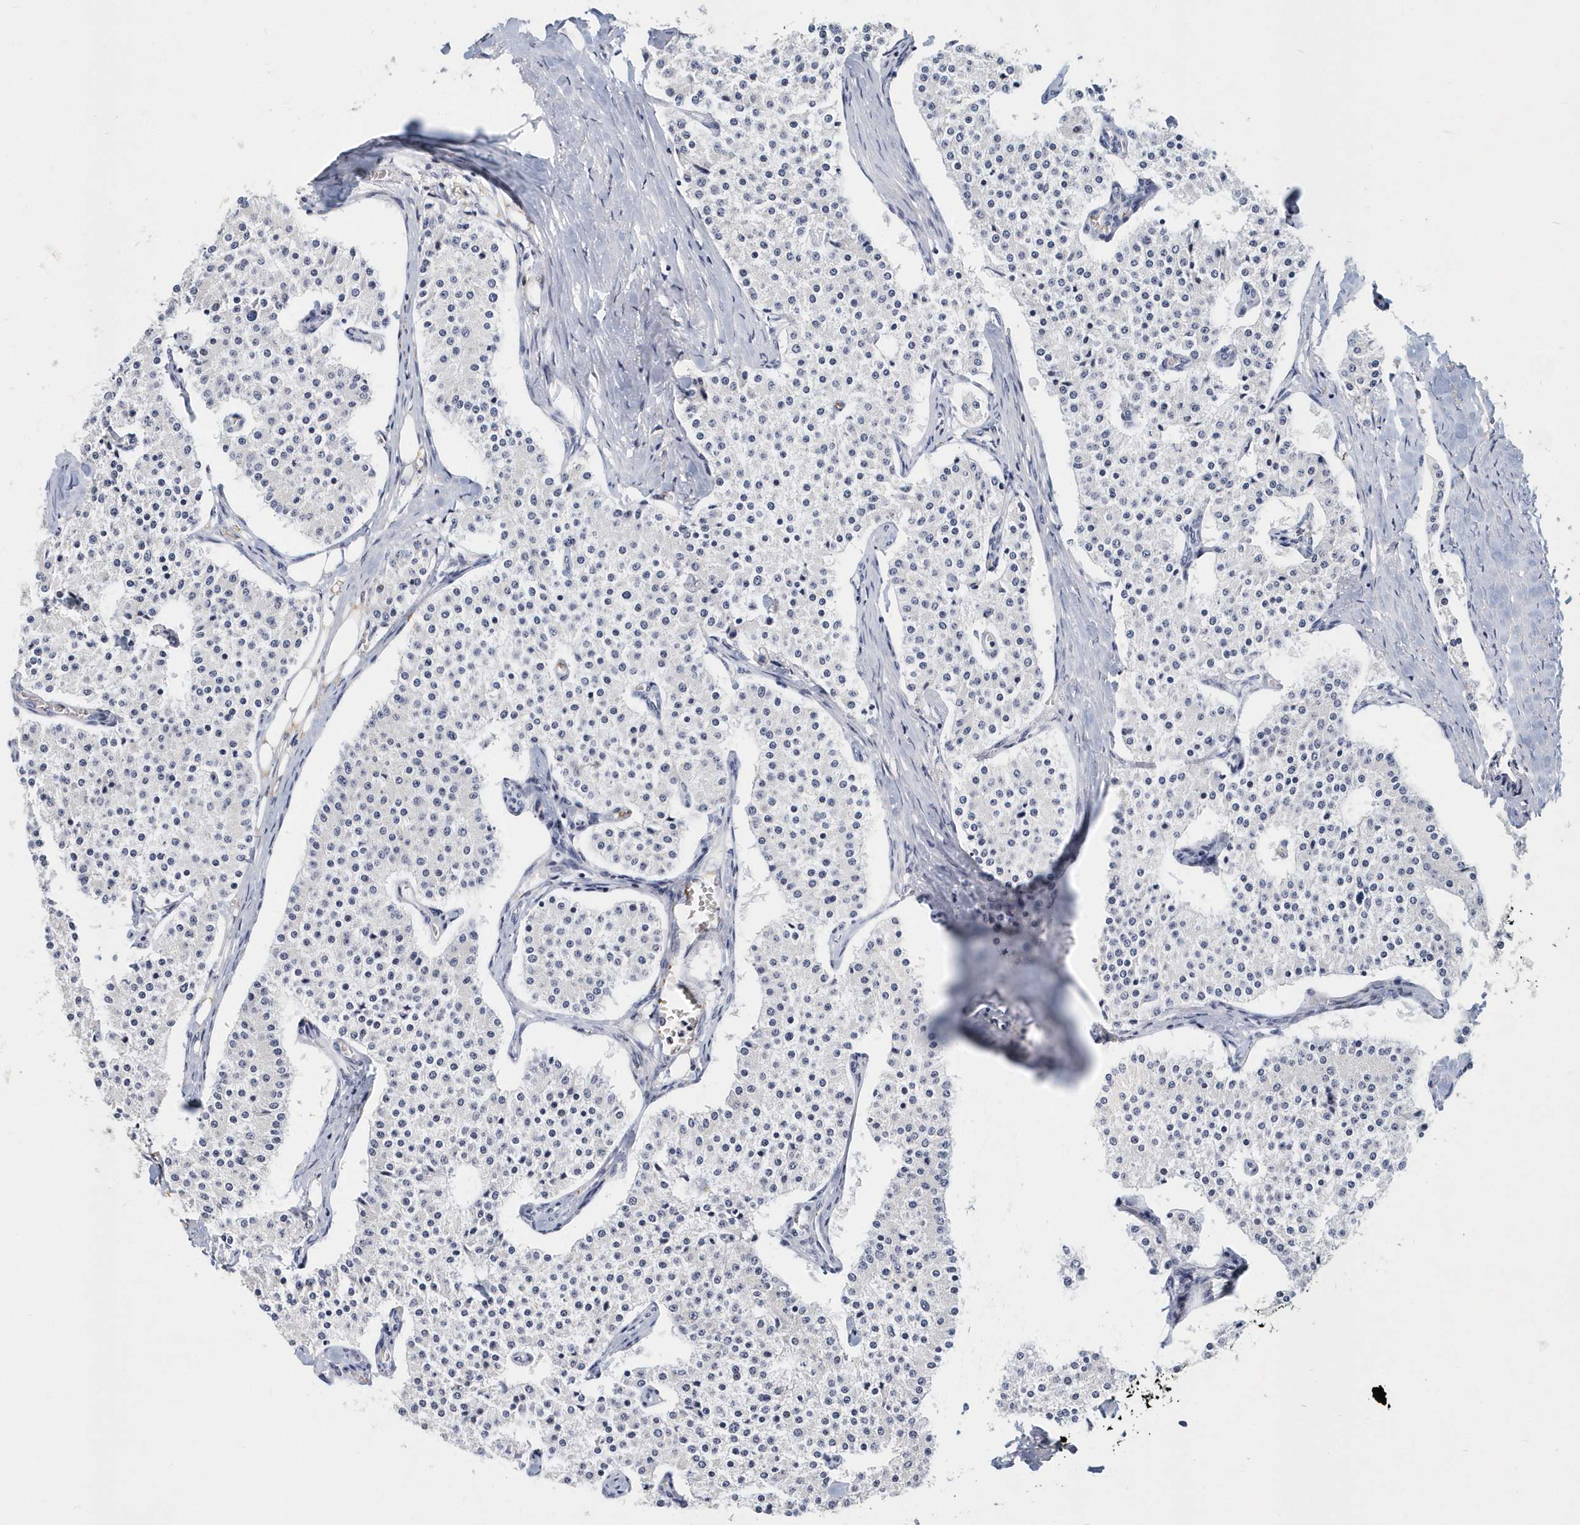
{"staining": {"intensity": "negative", "quantity": "none", "location": "none"}, "tissue": "carcinoid", "cell_type": "Tumor cells", "image_type": "cancer", "snomed": [{"axis": "morphology", "description": "Carcinoid, malignant, NOS"}, {"axis": "topography", "description": "Colon"}], "caption": "A high-resolution photomicrograph shows IHC staining of malignant carcinoid, which demonstrates no significant positivity in tumor cells.", "gene": "ITGA2B", "patient": {"sex": "female", "age": 52}}